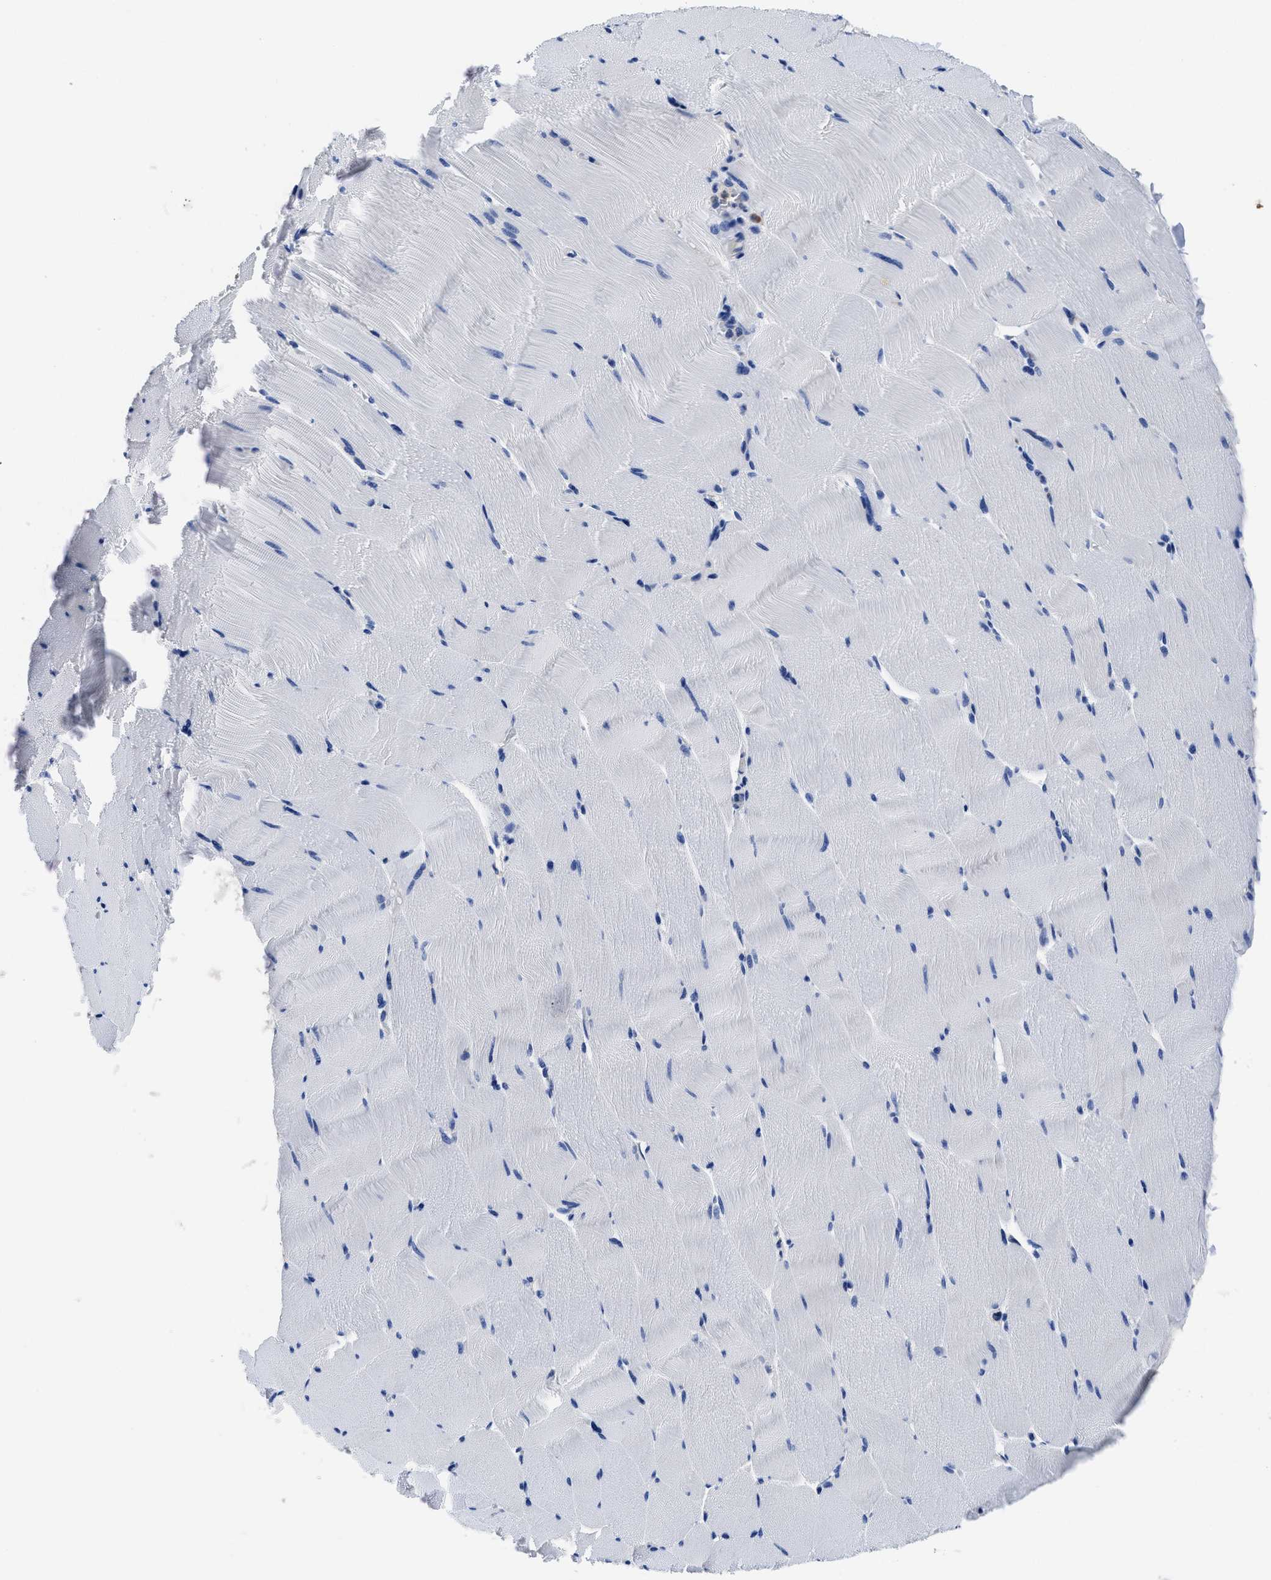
{"staining": {"intensity": "negative", "quantity": "none", "location": "none"}, "tissue": "skeletal muscle", "cell_type": "Myocytes", "image_type": "normal", "snomed": [{"axis": "morphology", "description": "Normal tissue, NOS"}, {"axis": "topography", "description": "Skeletal muscle"}], "caption": "An image of skeletal muscle stained for a protein displays no brown staining in myocytes.", "gene": "YARS1", "patient": {"sex": "male", "age": 62}}